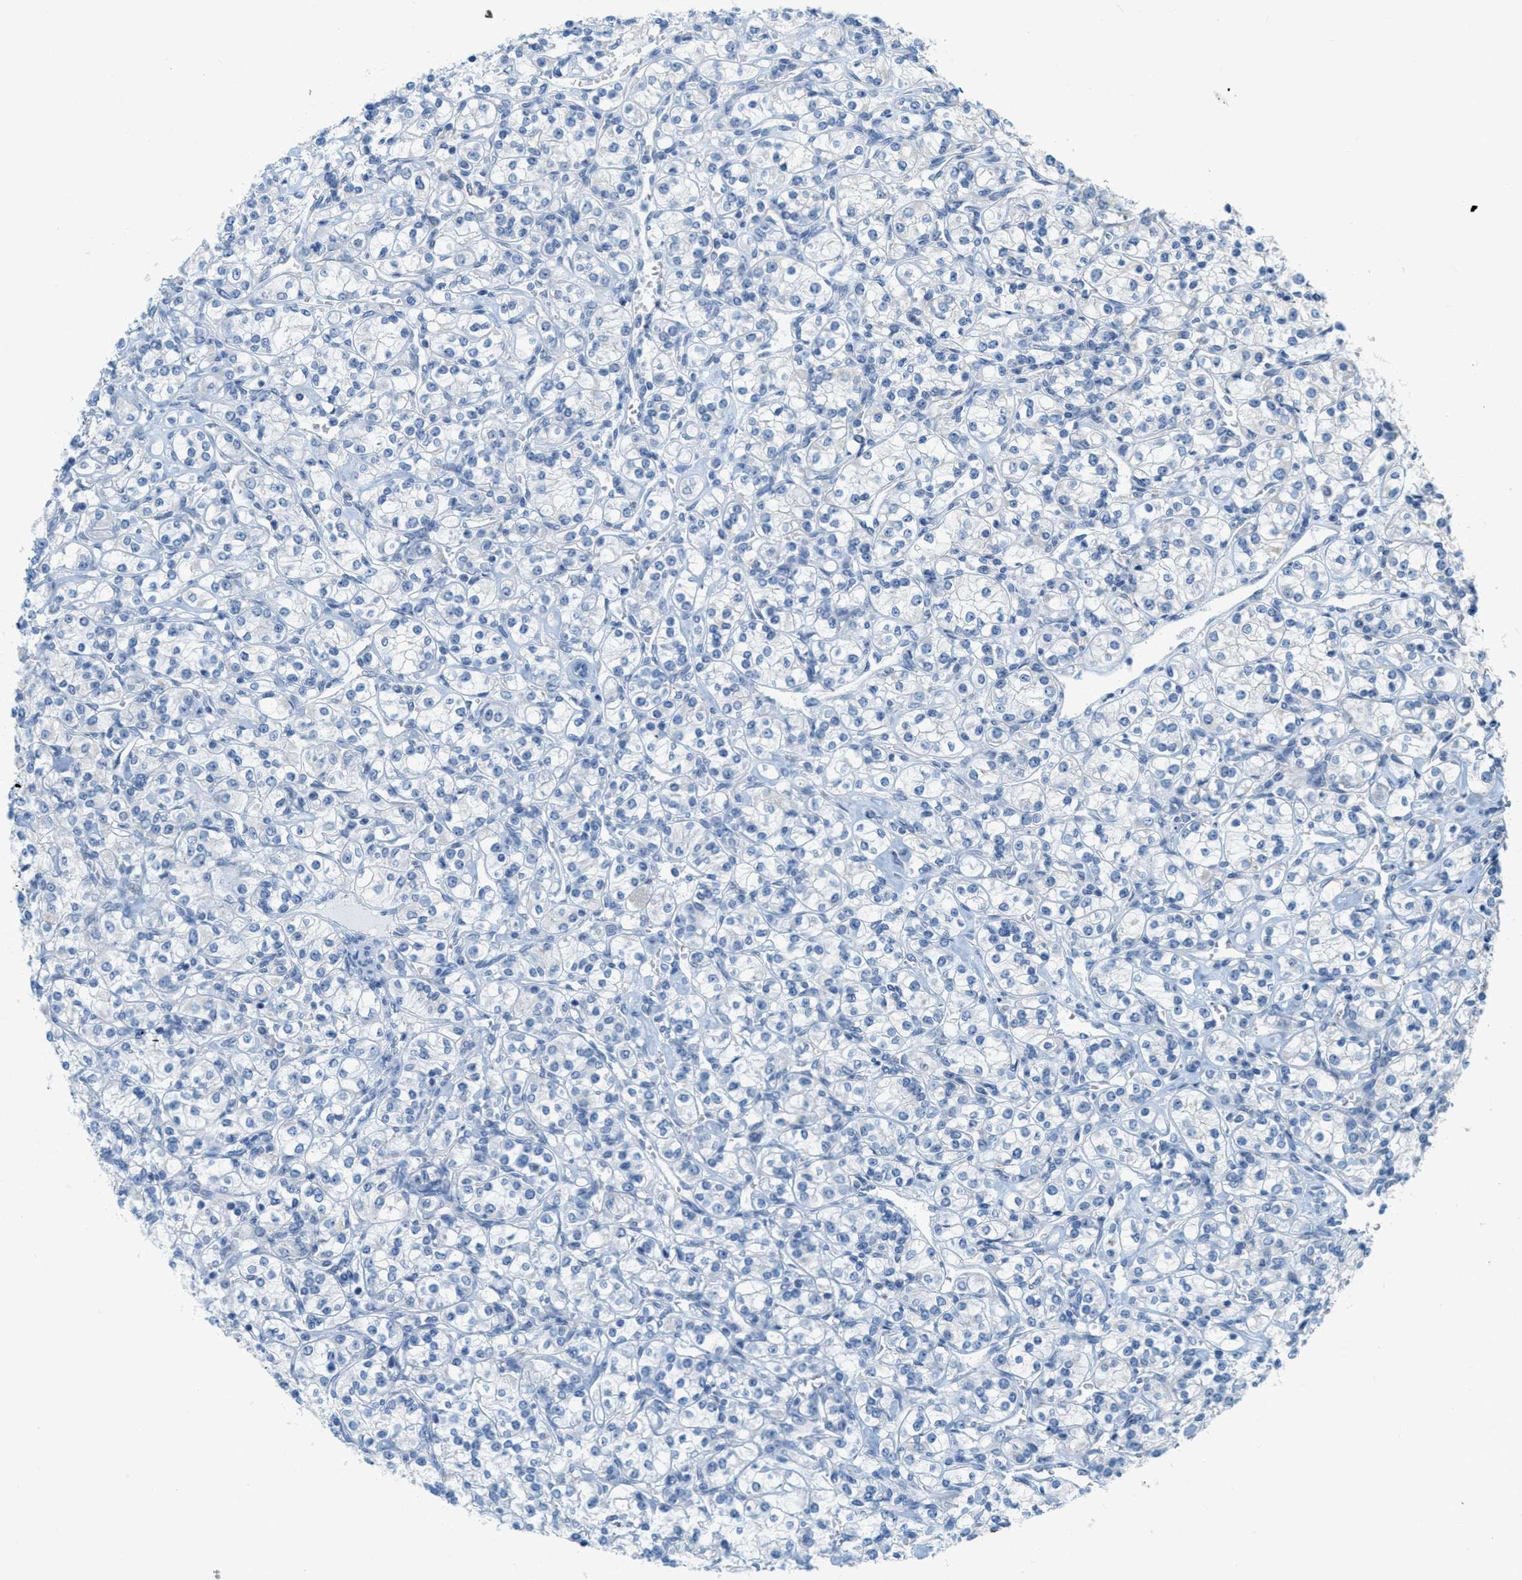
{"staining": {"intensity": "negative", "quantity": "none", "location": "none"}, "tissue": "renal cancer", "cell_type": "Tumor cells", "image_type": "cancer", "snomed": [{"axis": "morphology", "description": "Adenocarcinoma, NOS"}, {"axis": "topography", "description": "Kidney"}], "caption": "The photomicrograph shows no staining of tumor cells in renal adenocarcinoma.", "gene": "TEX264", "patient": {"sex": "male", "age": 77}}